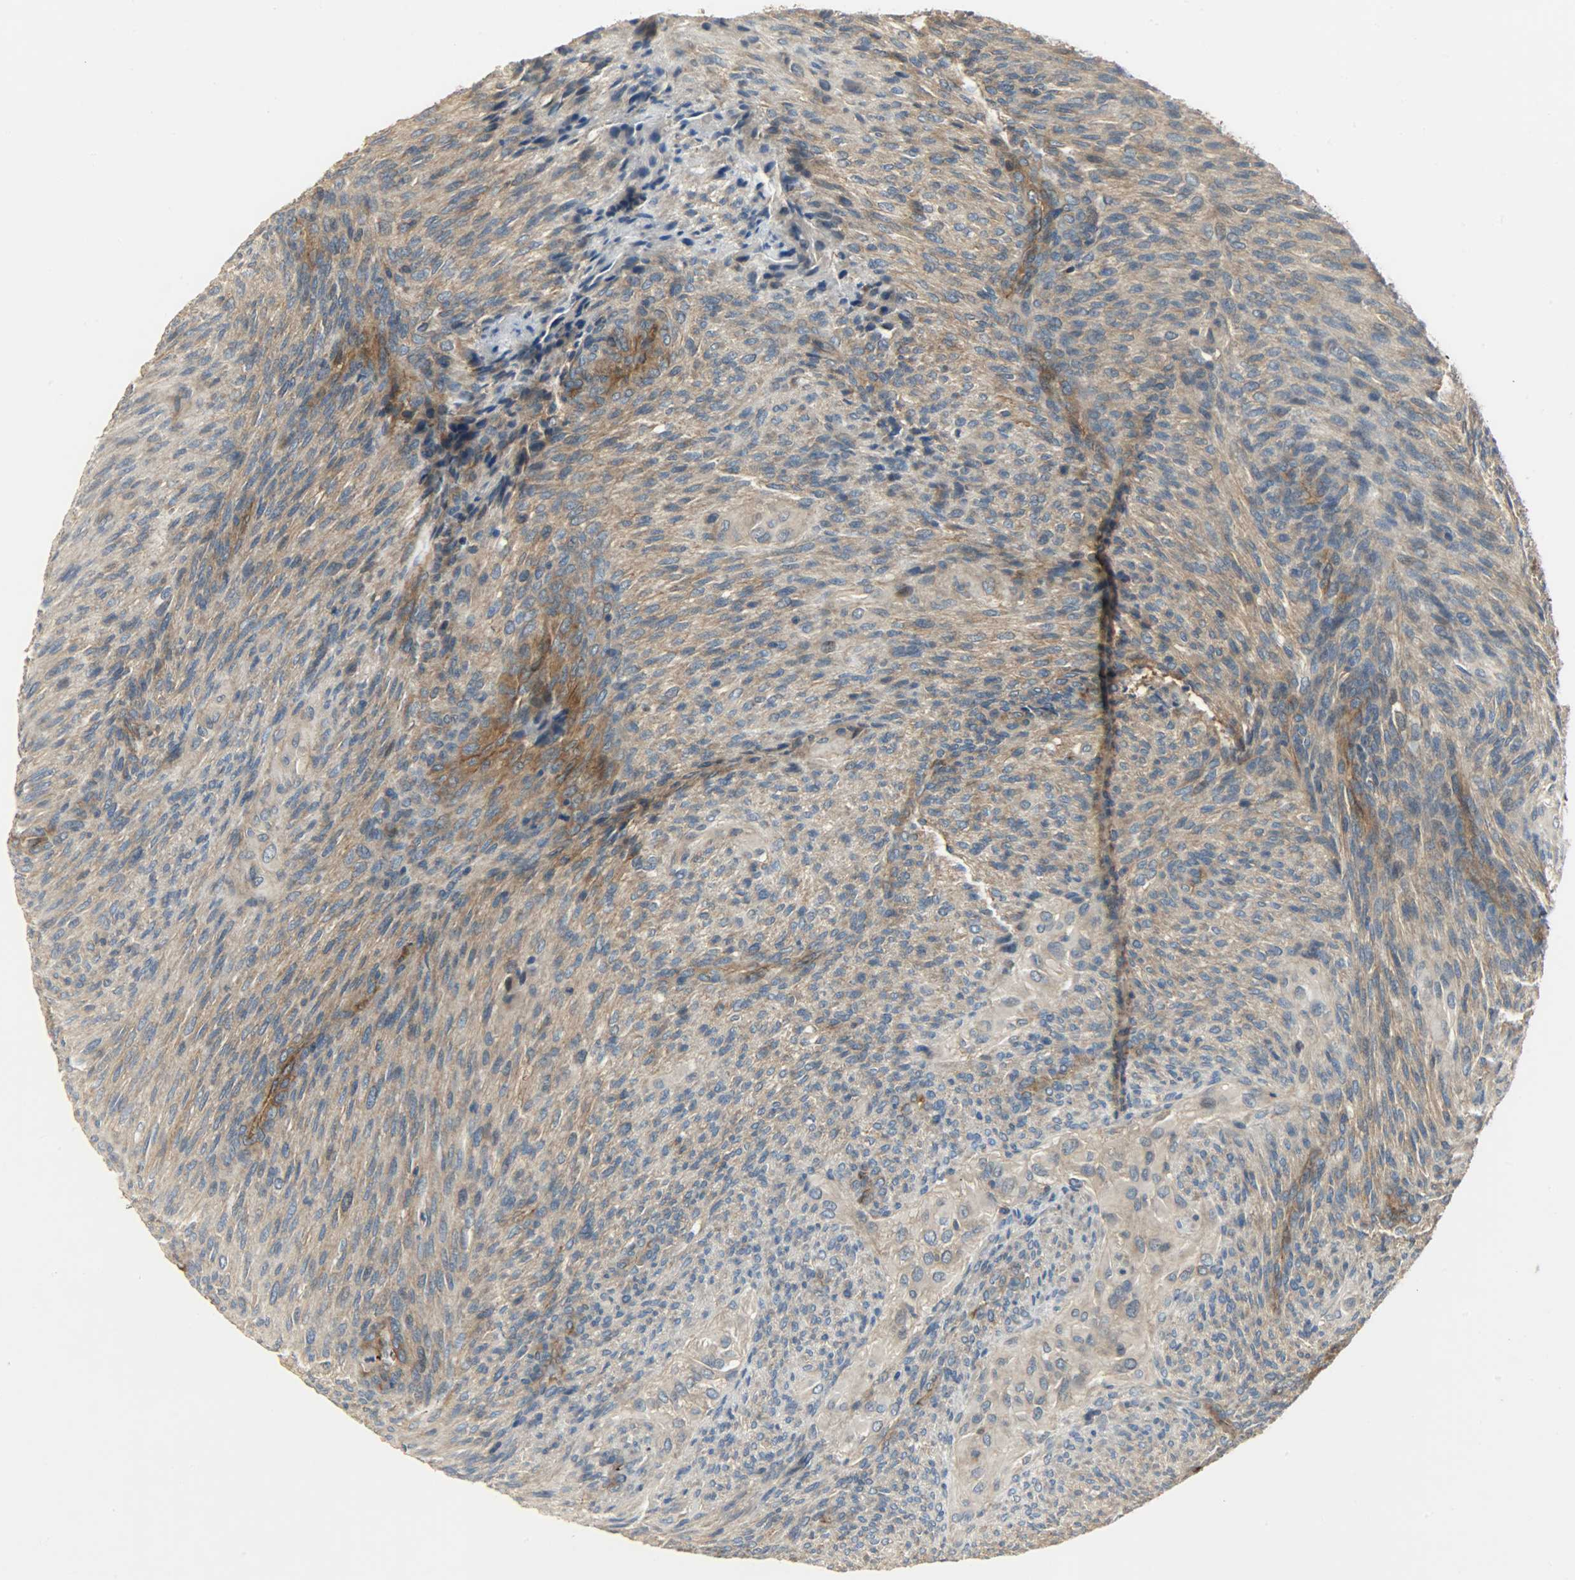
{"staining": {"intensity": "moderate", "quantity": ">75%", "location": "cytoplasmic/membranous"}, "tissue": "glioma", "cell_type": "Tumor cells", "image_type": "cancer", "snomed": [{"axis": "morphology", "description": "Glioma, malignant, High grade"}, {"axis": "topography", "description": "Cerebral cortex"}], "caption": "Protein analysis of glioma tissue reveals moderate cytoplasmic/membranous staining in approximately >75% of tumor cells.", "gene": "KIAA1217", "patient": {"sex": "female", "age": 55}}